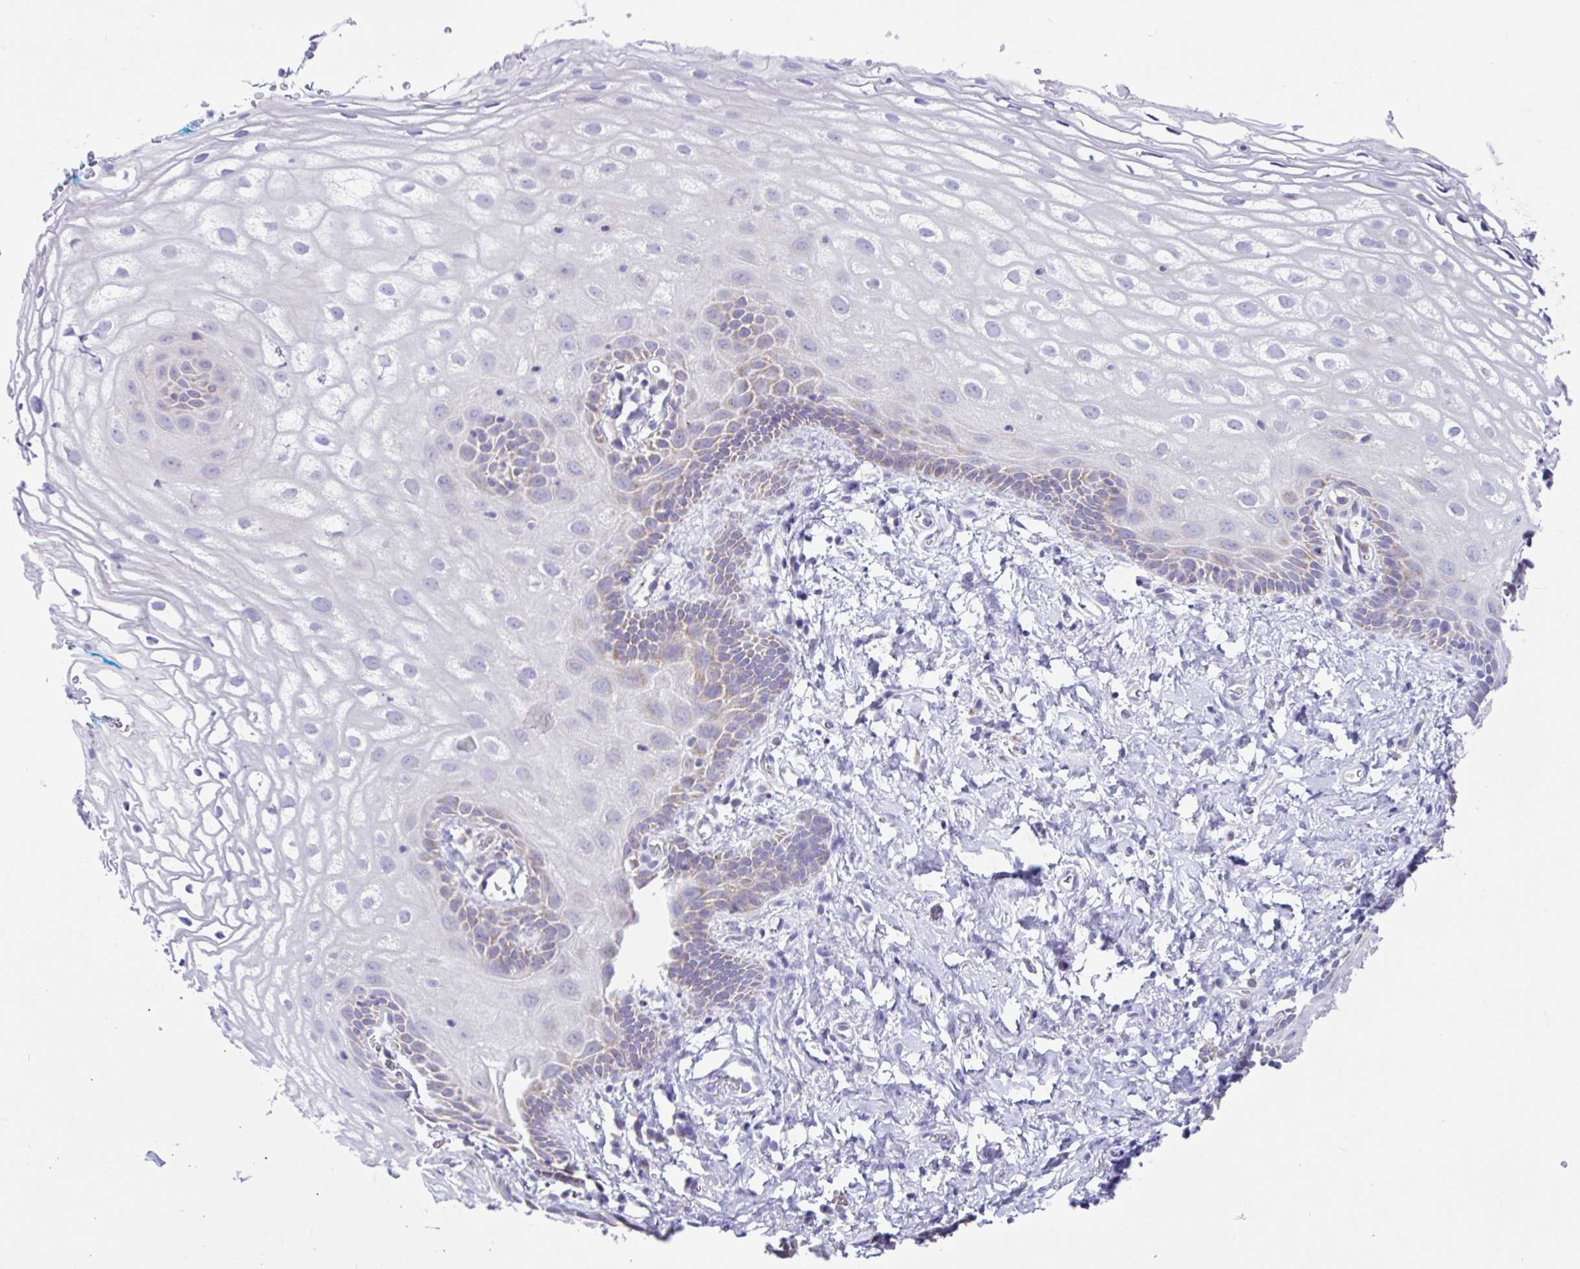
{"staining": {"intensity": "moderate", "quantity": "<25%", "location": "cytoplasmic/membranous"}, "tissue": "vagina", "cell_type": "Squamous epithelial cells", "image_type": "normal", "snomed": [{"axis": "morphology", "description": "Normal tissue, NOS"}, {"axis": "morphology", "description": "Adenocarcinoma, NOS"}, {"axis": "topography", "description": "Rectum"}, {"axis": "topography", "description": "Vagina"}, {"axis": "topography", "description": "Peripheral nerve tissue"}], "caption": "Protein staining of benign vagina displays moderate cytoplasmic/membranous positivity in about <25% of squamous epithelial cells.", "gene": "NDUFS2", "patient": {"sex": "female", "age": 71}}